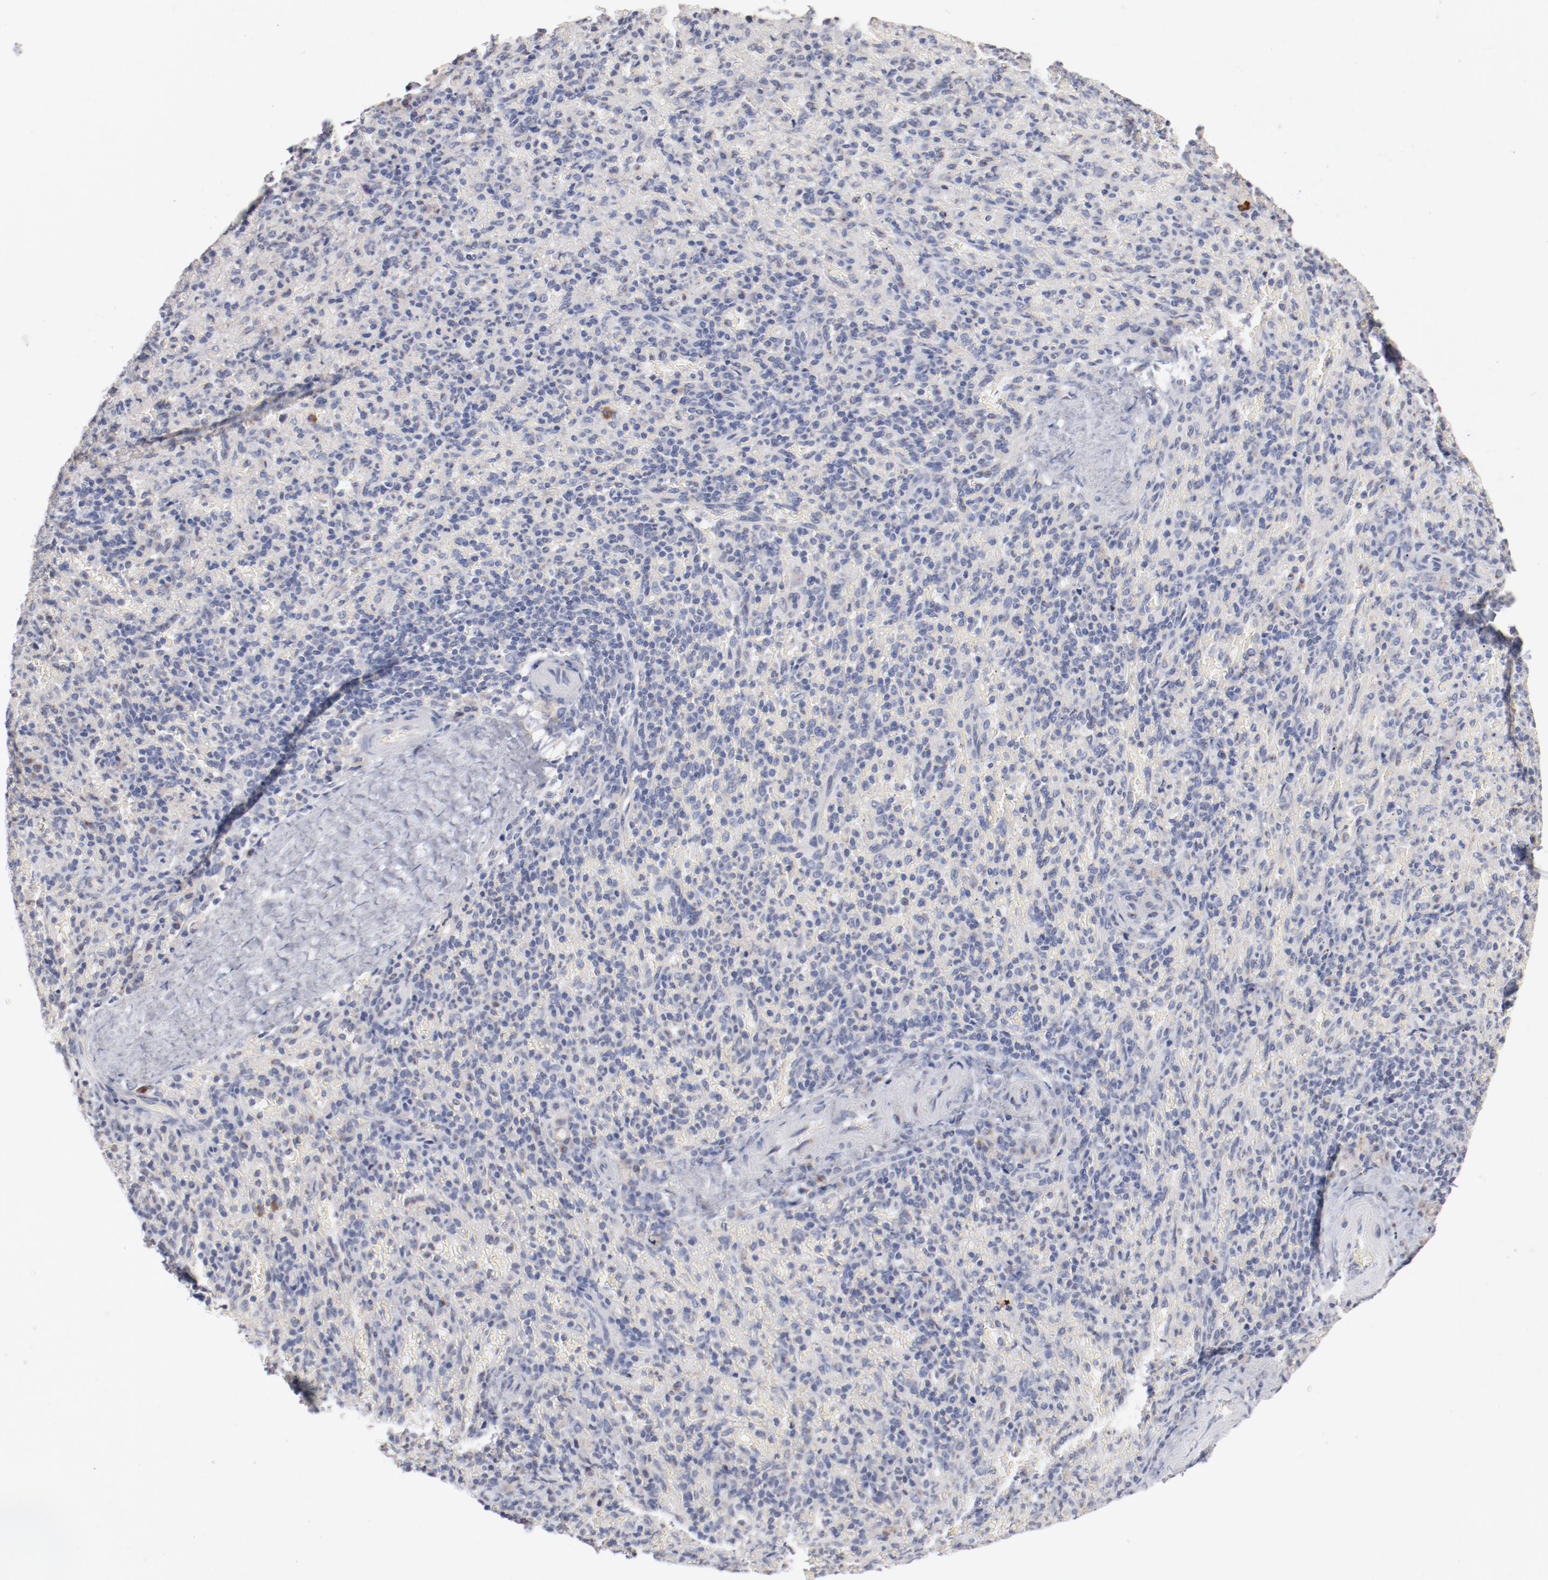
{"staining": {"intensity": "moderate", "quantity": "<25%", "location": "cytoplasmic/membranous"}, "tissue": "spleen", "cell_type": "Cells in red pulp", "image_type": "normal", "snomed": [{"axis": "morphology", "description": "Normal tissue, NOS"}, {"axis": "topography", "description": "Spleen"}], "caption": "About <25% of cells in red pulp in benign spleen reveal moderate cytoplasmic/membranous protein staining as visualized by brown immunohistochemical staining.", "gene": "AK7", "patient": {"sex": "female", "age": 43}}